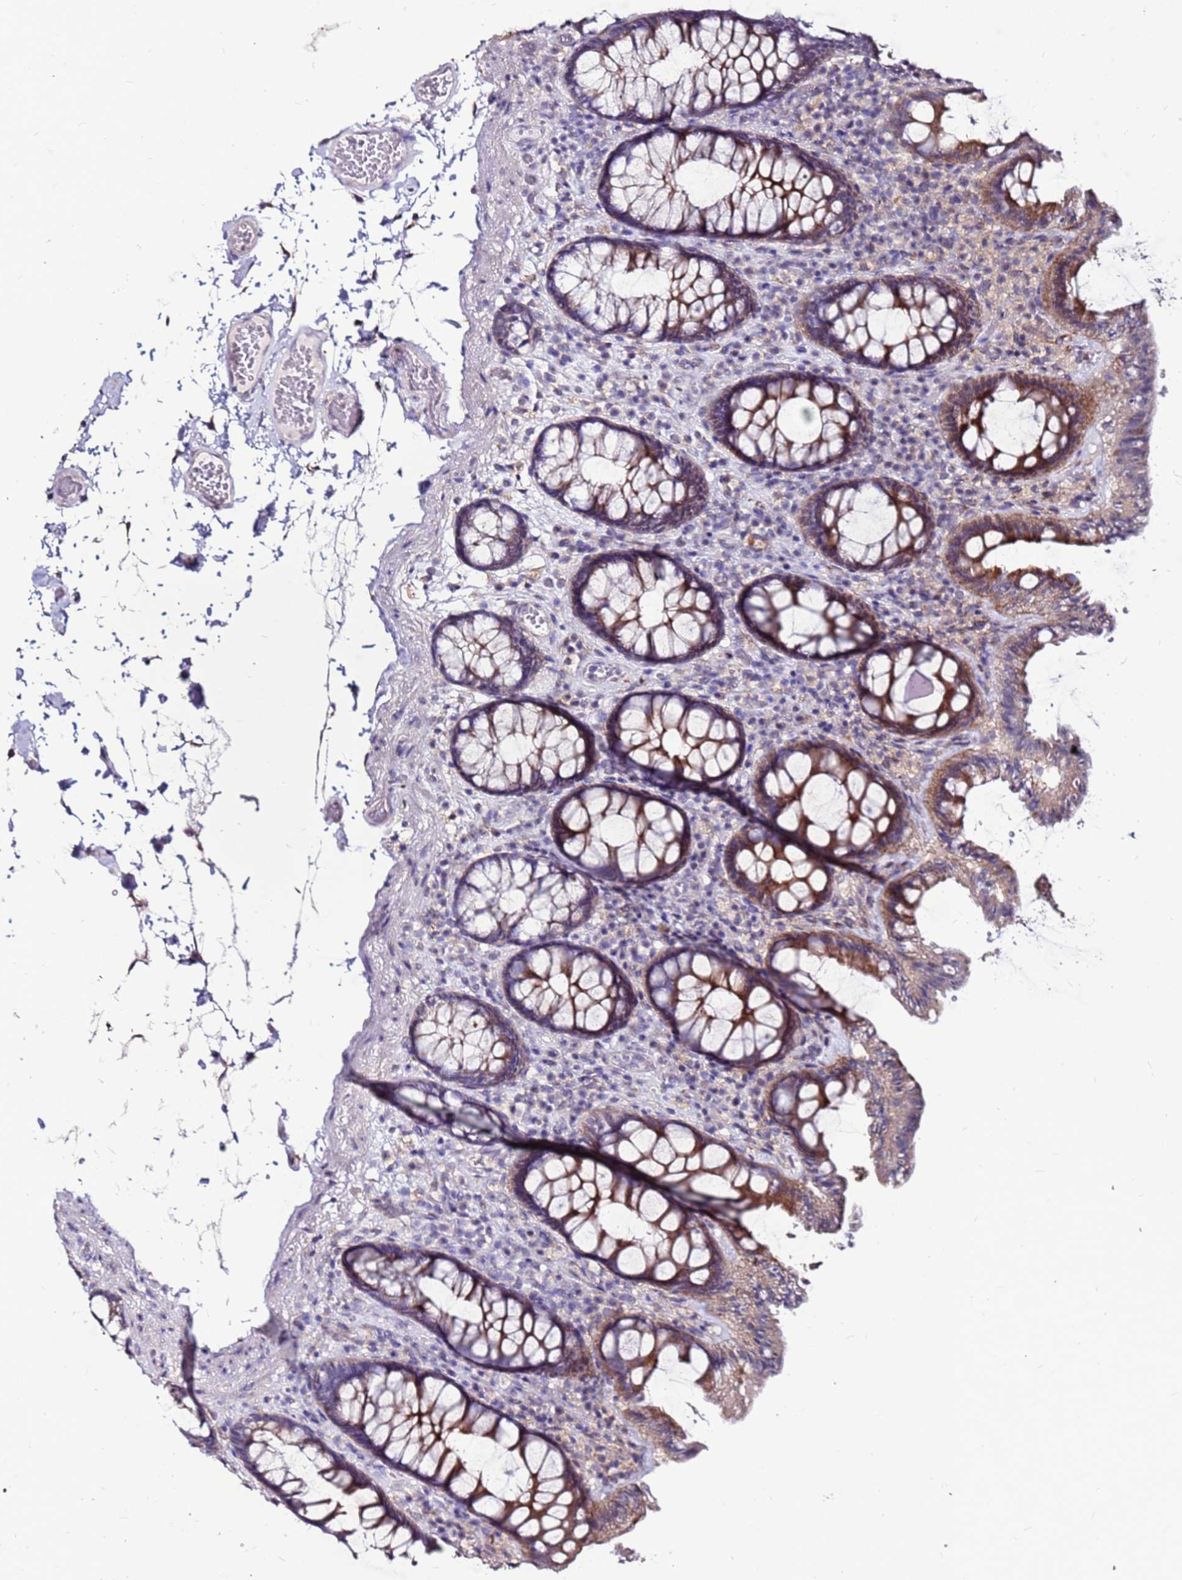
{"staining": {"intensity": "negative", "quantity": "none", "location": "none"}, "tissue": "colon", "cell_type": "Endothelial cells", "image_type": "normal", "snomed": [{"axis": "morphology", "description": "Normal tissue, NOS"}, {"axis": "topography", "description": "Colon"}], "caption": "Human colon stained for a protein using IHC demonstrates no staining in endothelial cells.", "gene": "SLC44A3", "patient": {"sex": "male", "age": 84}}